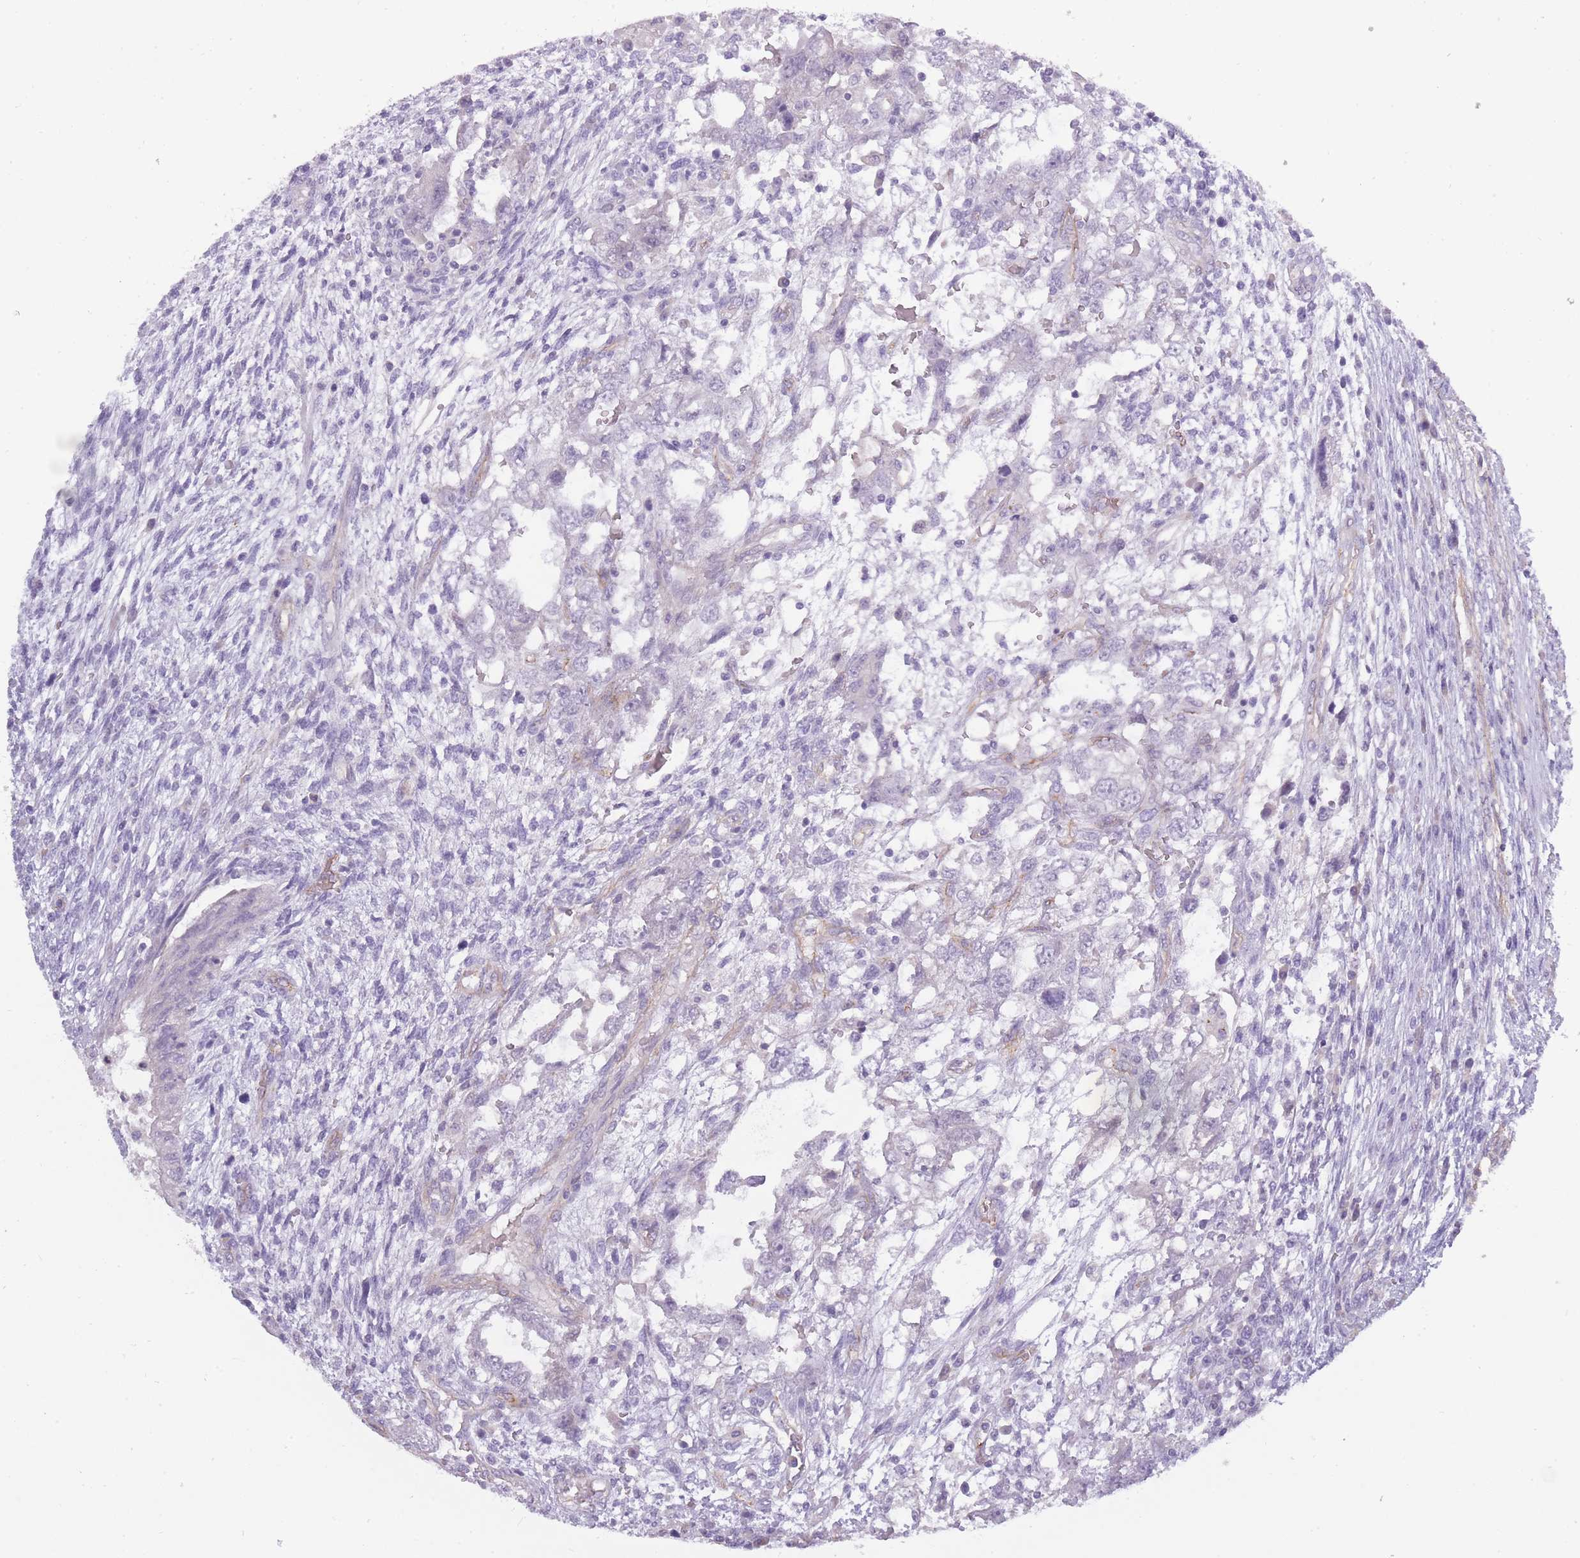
{"staining": {"intensity": "negative", "quantity": "none", "location": "none"}, "tissue": "testis cancer", "cell_type": "Tumor cells", "image_type": "cancer", "snomed": [{"axis": "morphology", "description": "Carcinoma, Embryonal, NOS"}, {"axis": "topography", "description": "Testis"}], "caption": "Human testis cancer (embryonal carcinoma) stained for a protein using immunohistochemistry (IHC) exhibits no positivity in tumor cells.", "gene": "SLC8A2", "patient": {"sex": "male", "age": 26}}